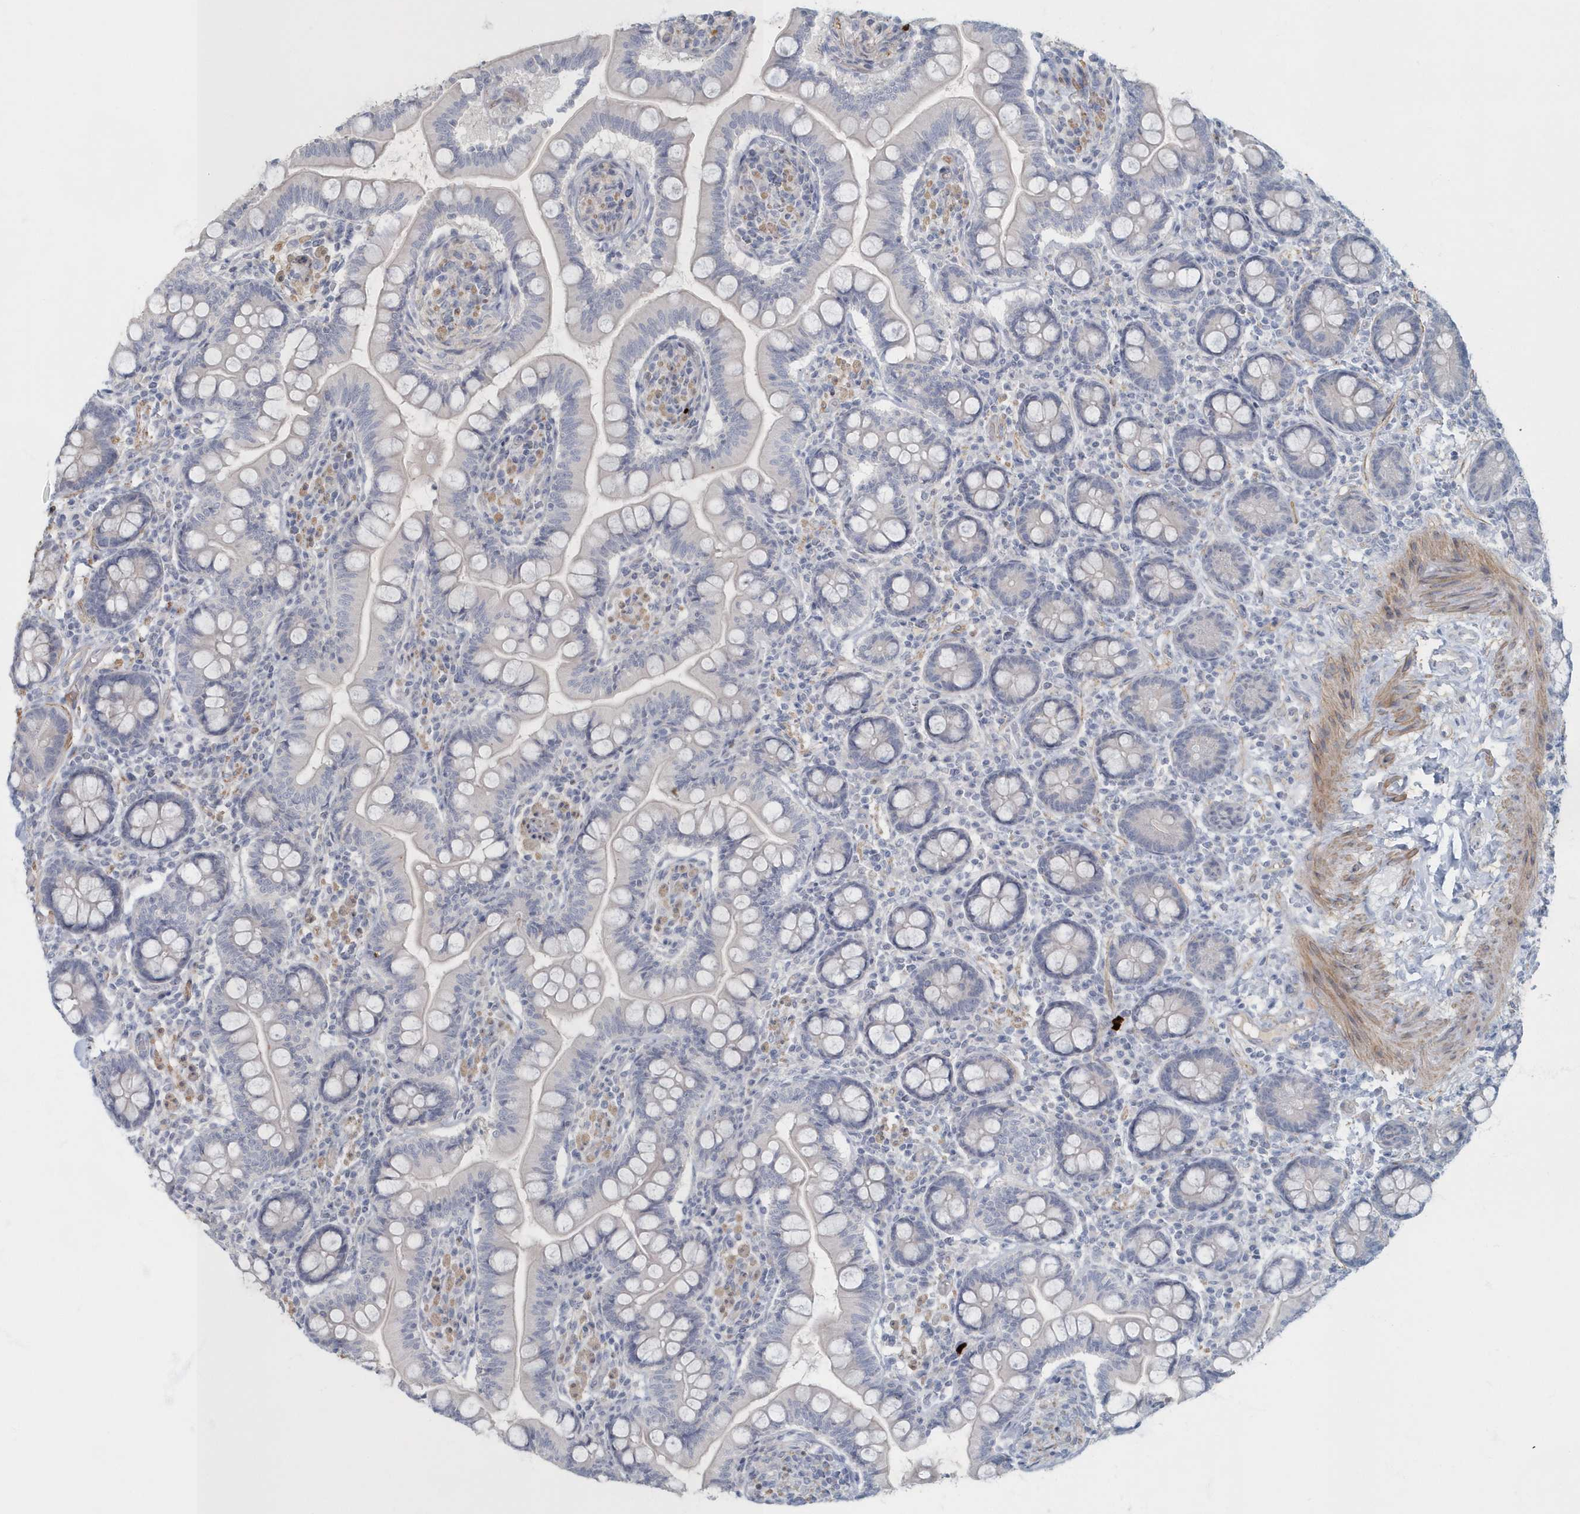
{"staining": {"intensity": "negative", "quantity": "none", "location": "none"}, "tissue": "small intestine", "cell_type": "Glandular cells", "image_type": "normal", "snomed": [{"axis": "morphology", "description": "Normal tissue, NOS"}, {"axis": "topography", "description": "Small intestine"}], "caption": "Human small intestine stained for a protein using immunohistochemistry demonstrates no staining in glandular cells.", "gene": "MYOT", "patient": {"sex": "female", "age": 64}}